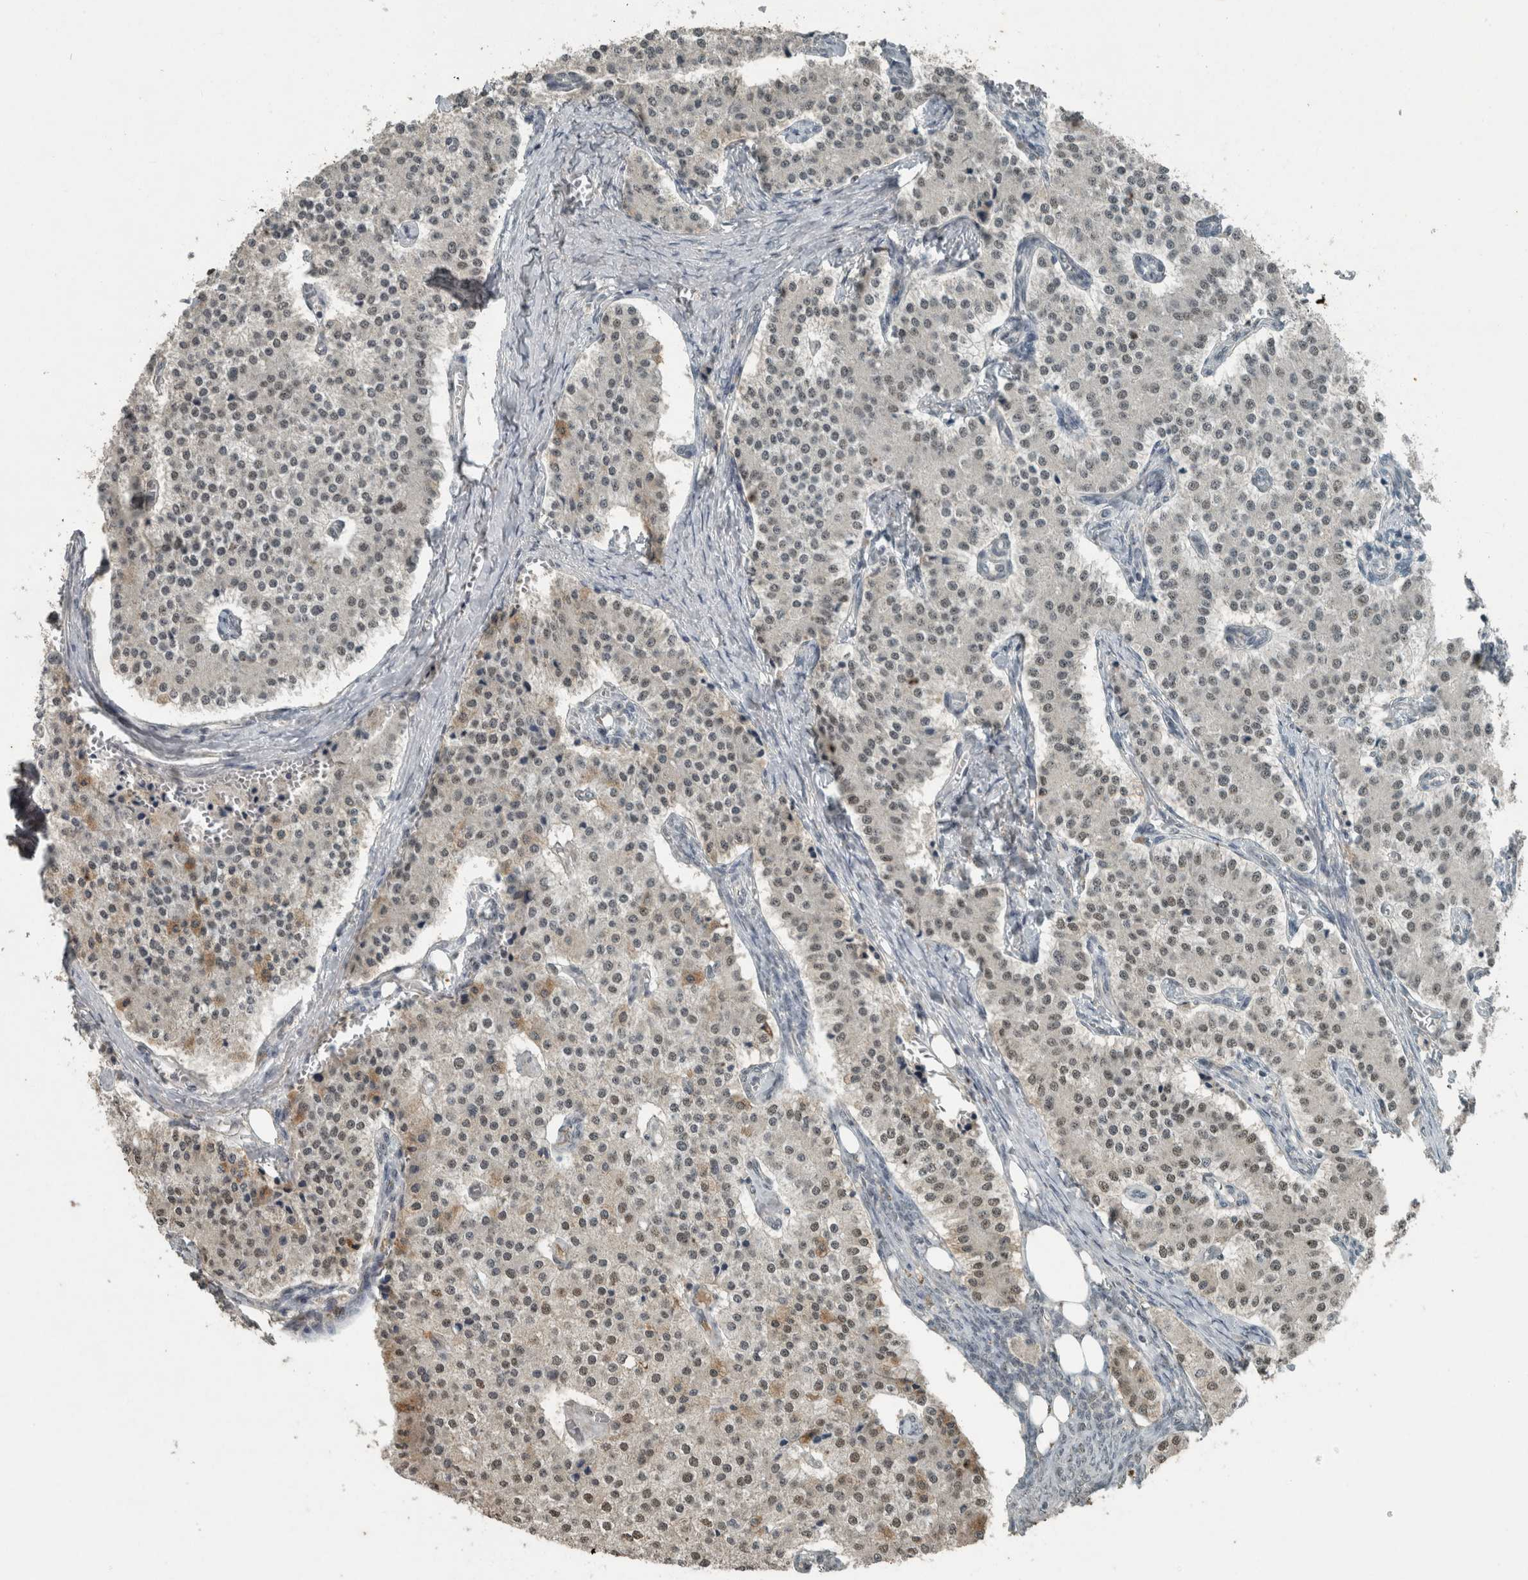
{"staining": {"intensity": "weak", "quantity": ">75%", "location": "nuclear"}, "tissue": "carcinoid", "cell_type": "Tumor cells", "image_type": "cancer", "snomed": [{"axis": "morphology", "description": "Carcinoid, malignant, NOS"}, {"axis": "topography", "description": "Colon"}], "caption": "This micrograph shows carcinoid stained with IHC to label a protein in brown. The nuclear of tumor cells show weak positivity for the protein. Nuclei are counter-stained blue.", "gene": "ZNF24", "patient": {"sex": "female", "age": 52}}